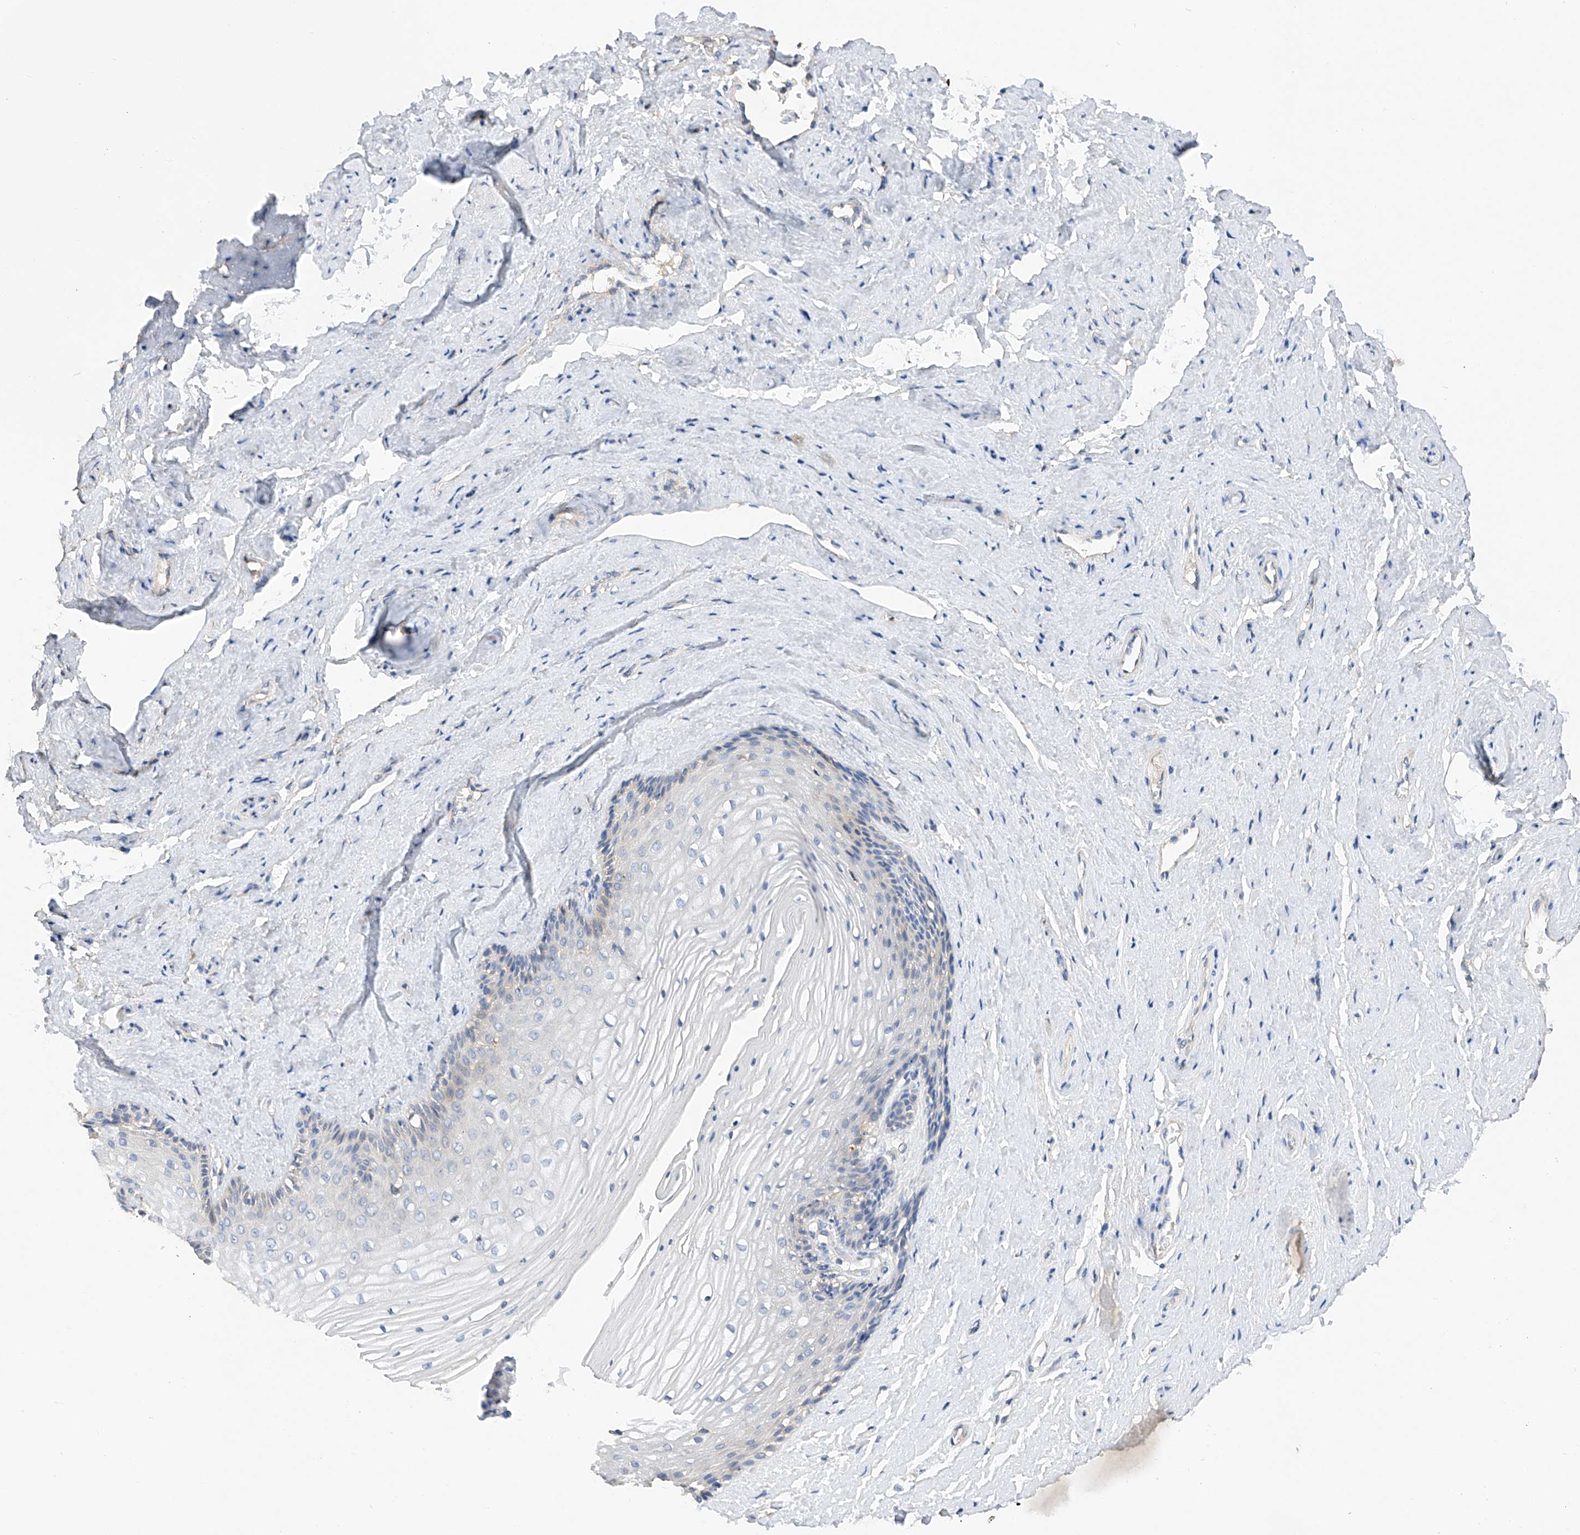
{"staining": {"intensity": "weak", "quantity": "<25%", "location": "cytoplasmic/membranous"}, "tissue": "vagina", "cell_type": "Squamous epithelial cells", "image_type": "normal", "snomed": [{"axis": "morphology", "description": "Normal tissue, NOS"}, {"axis": "topography", "description": "Vagina"}, {"axis": "topography", "description": "Cervix"}], "caption": "High magnification brightfield microscopy of unremarkable vagina stained with DAB (brown) and counterstained with hematoxylin (blue): squamous epithelial cells show no significant staining. (Immunohistochemistry, brightfield microscopy, high magnification).", "gene": "AMD1", "patient": {"sex": "female", "age": 40}}